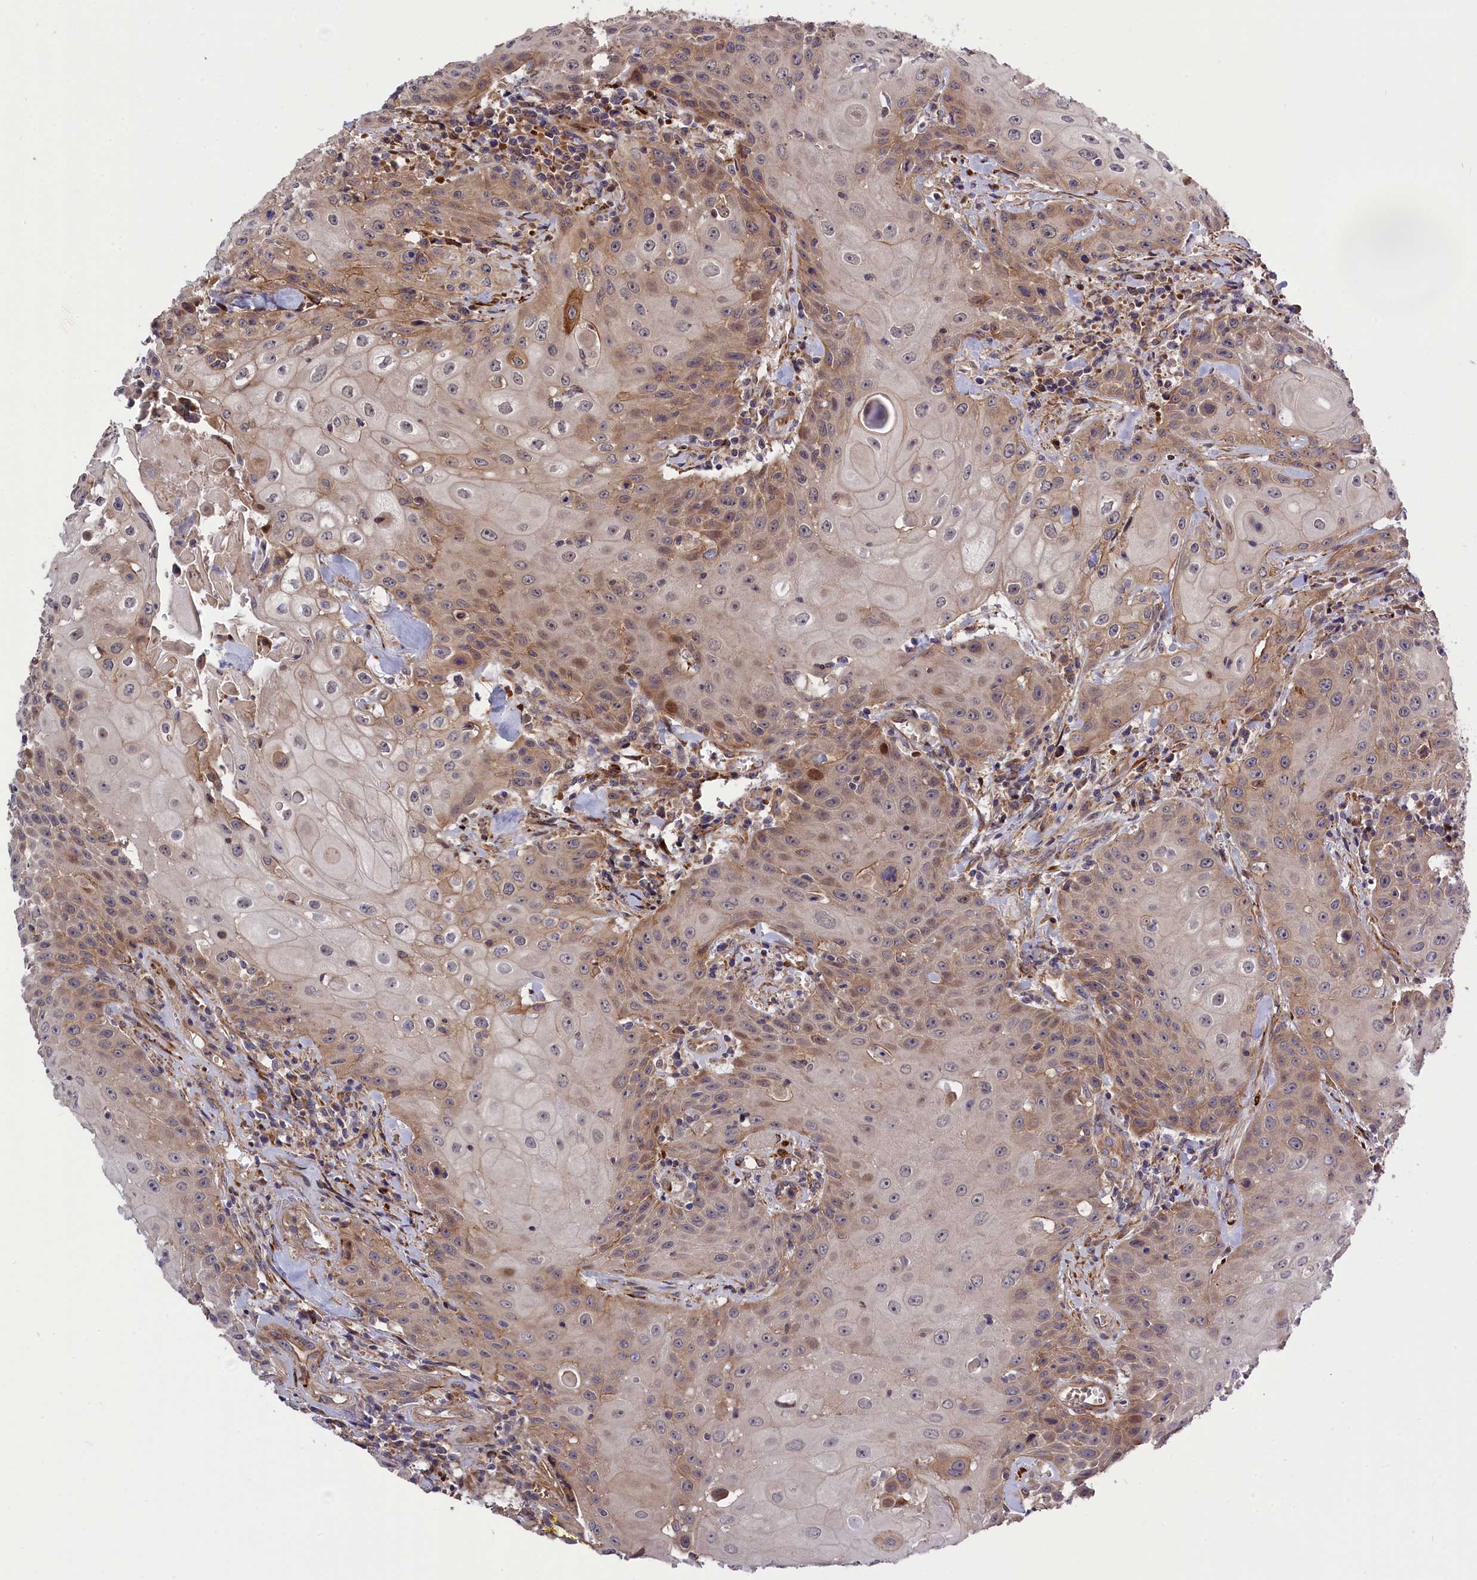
{"staining": {"intensity": "moderate", "quantity": "25%-75%", "location": "cytoplasmic/membranous"}, "tissue": "head and neck cancer", "cell_type": "Tumor cells", "image_type": "cancer", "snomed": [{"axis": "morphology", "description": "Squamous cell carcinoma, NOS"}, {"axis": "topography", "description": "Oral tissue"}, {"axis": "topography", "description": "Head-Neck"}], "caption": "A brown stain labels moderate cytoplasmic/membranous staining of a protein in head and neck cancer (squamous cell carcinoma) tumor cells. (DAB IHC, brown staining for protein, blue staining for nuclei).", "gene": "DDX60L", "patient": {"sex": "female", "age": 82}}